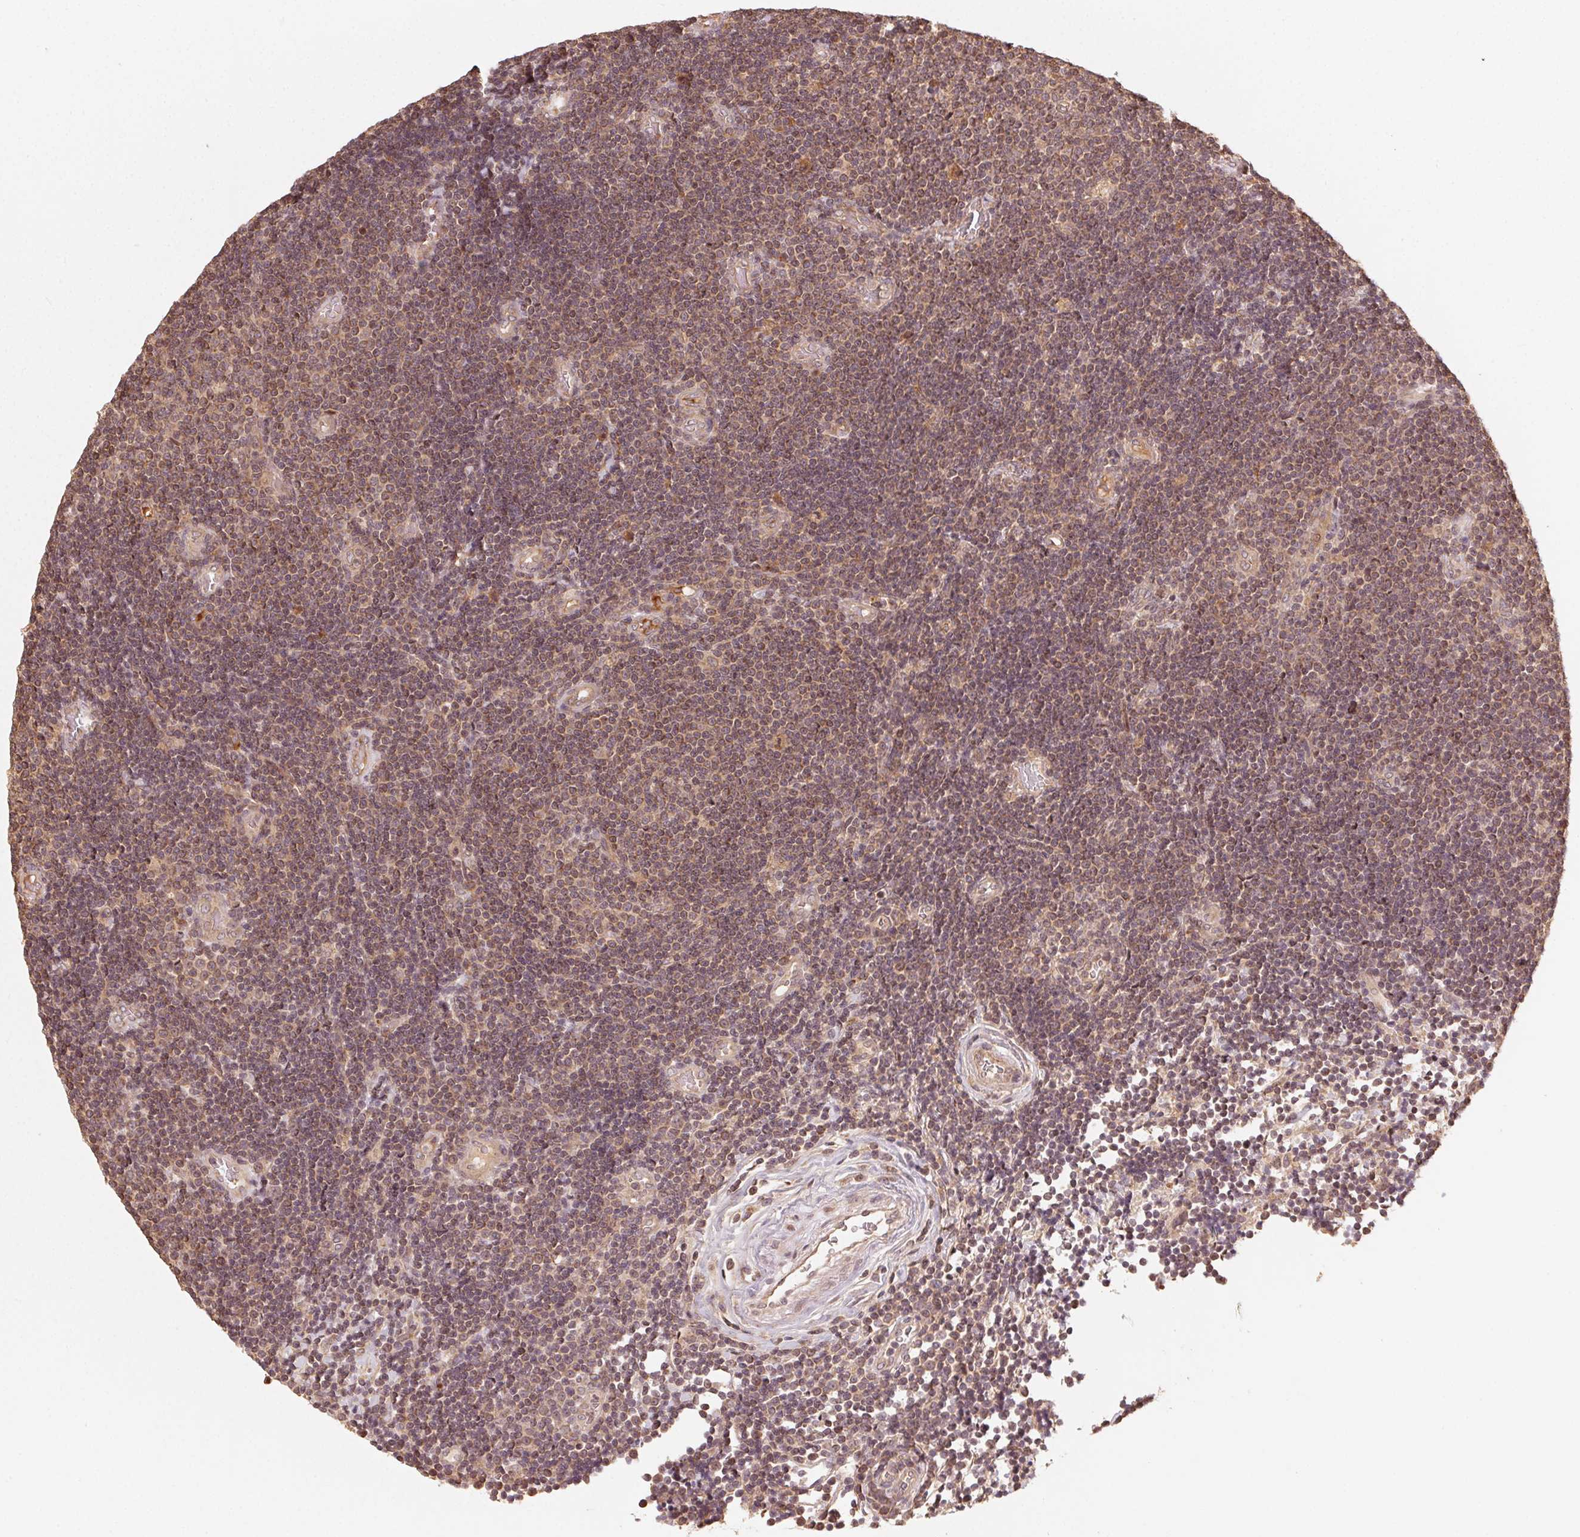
{"staining": {"intensity": "moderate", "quantity": ">75%", "location": "cytoplasmic/membranous,nuclear"}, "tissue": "lymphoma", "cell_type": "Tumor cells", "image_type": "cancer", "snomed": [{"axis": "morphology", "description": "Malignant lymphoma, non-Hodgkin's type, Low grade"}, {"axis": "topography", "description": "Brain"}], "caption": "Brown immunohistochemical staining in low-grade malignant lymphoma, non-Hodgkin's type reveals moderate cytoplasmic/membranous and nuclear positivity in about >75% of tumor cells.", "gene": "WBP2", "patient": {"sex": "female", "age": 66}}